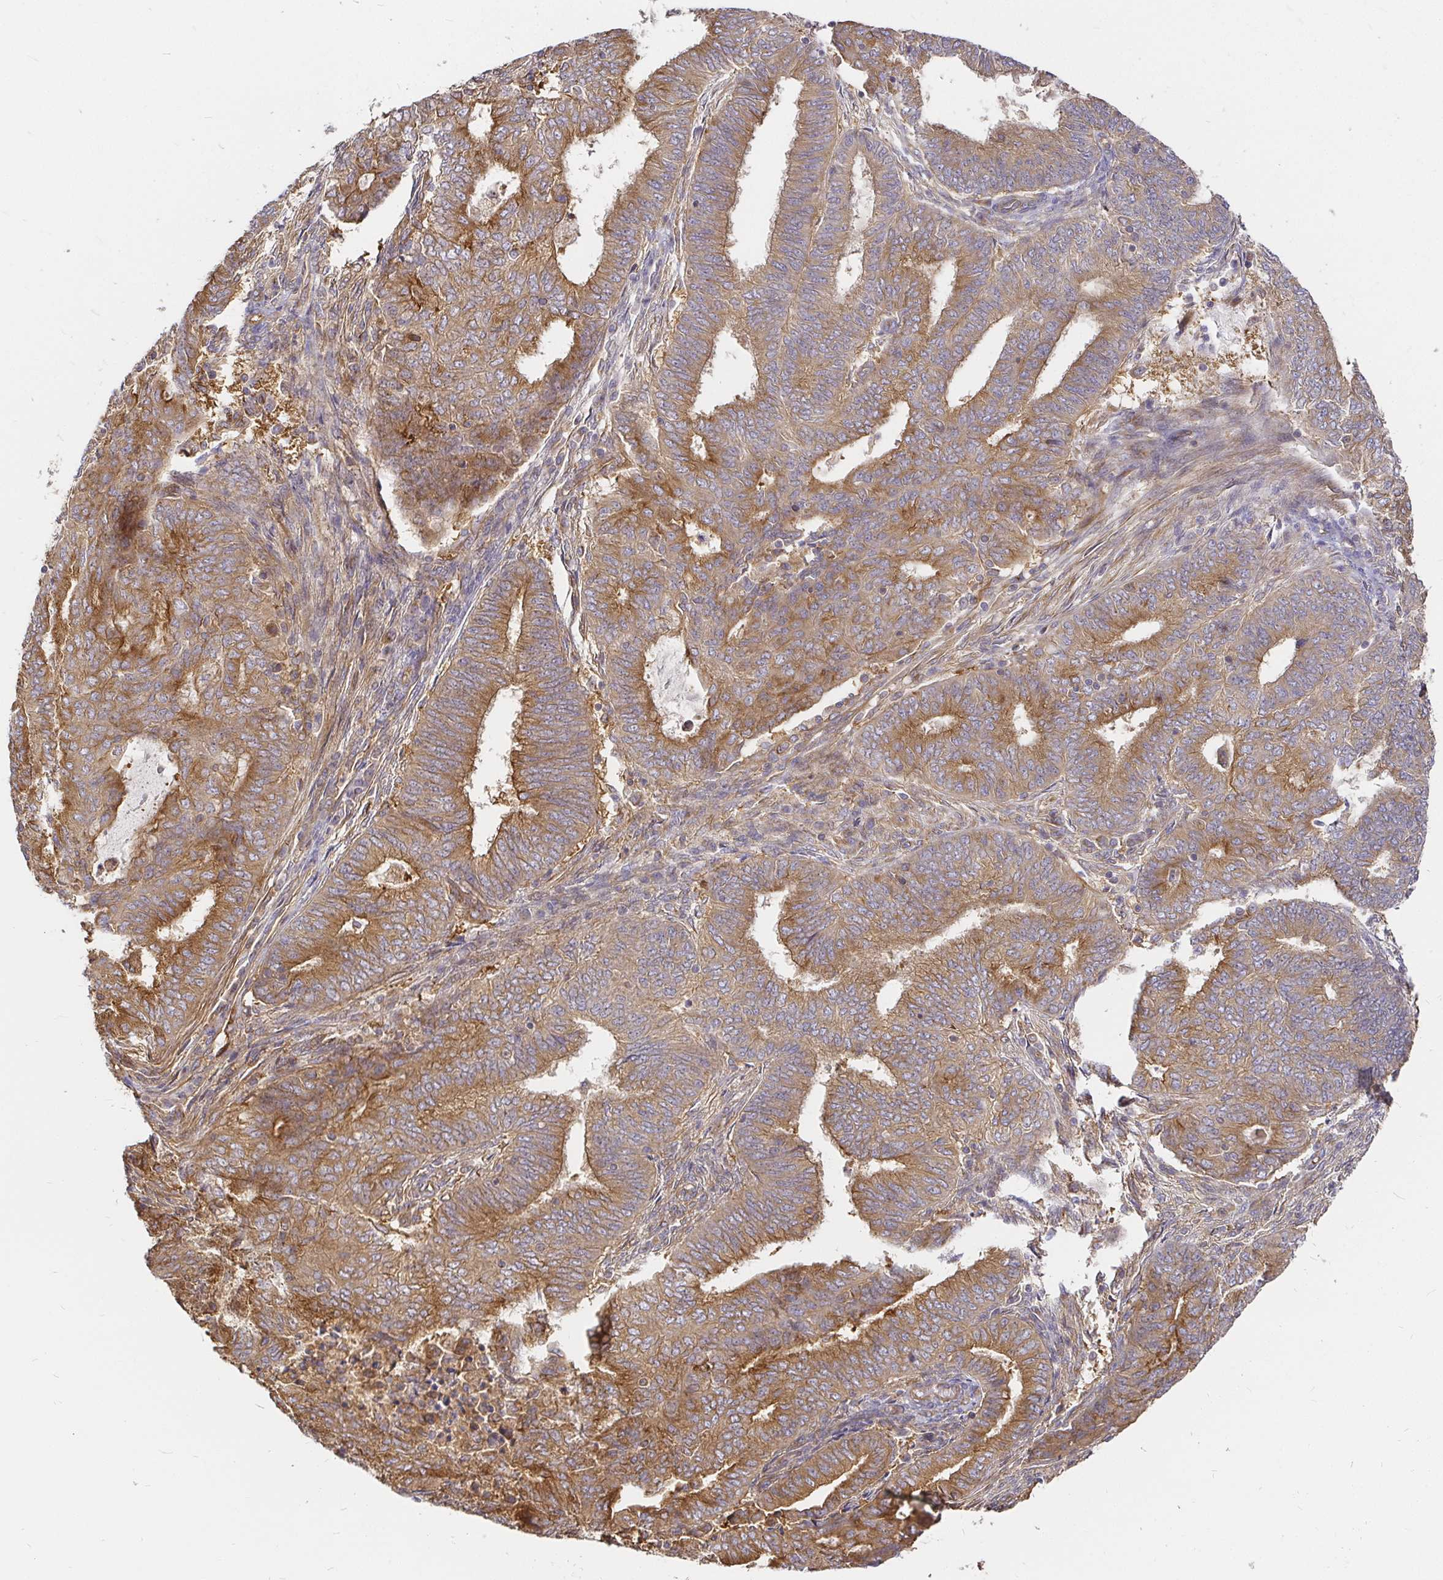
{"staining": {"intensity": "moderate", "quantity": ">75%", "location": "cytoplasmic/membranous"}, "tissue": "endometrial cancer", "cell_type": "Tumor cells", "image_type": "cancer", "snomed": [{"axis": "morphology", "description": "Adenocarcinoma, NOS"}, {"axis": "topography", "description": "Endometrium"}], "caption": "Immunohistochemistry (IHC) of human adenocarcinoma (endometrial) exhibits medium levels of moderate cytoplasmic/membranous expression in about >75% of tumor cells.", "gene": "KIF5B", "patient": {"sex": "female", "age": 62}}